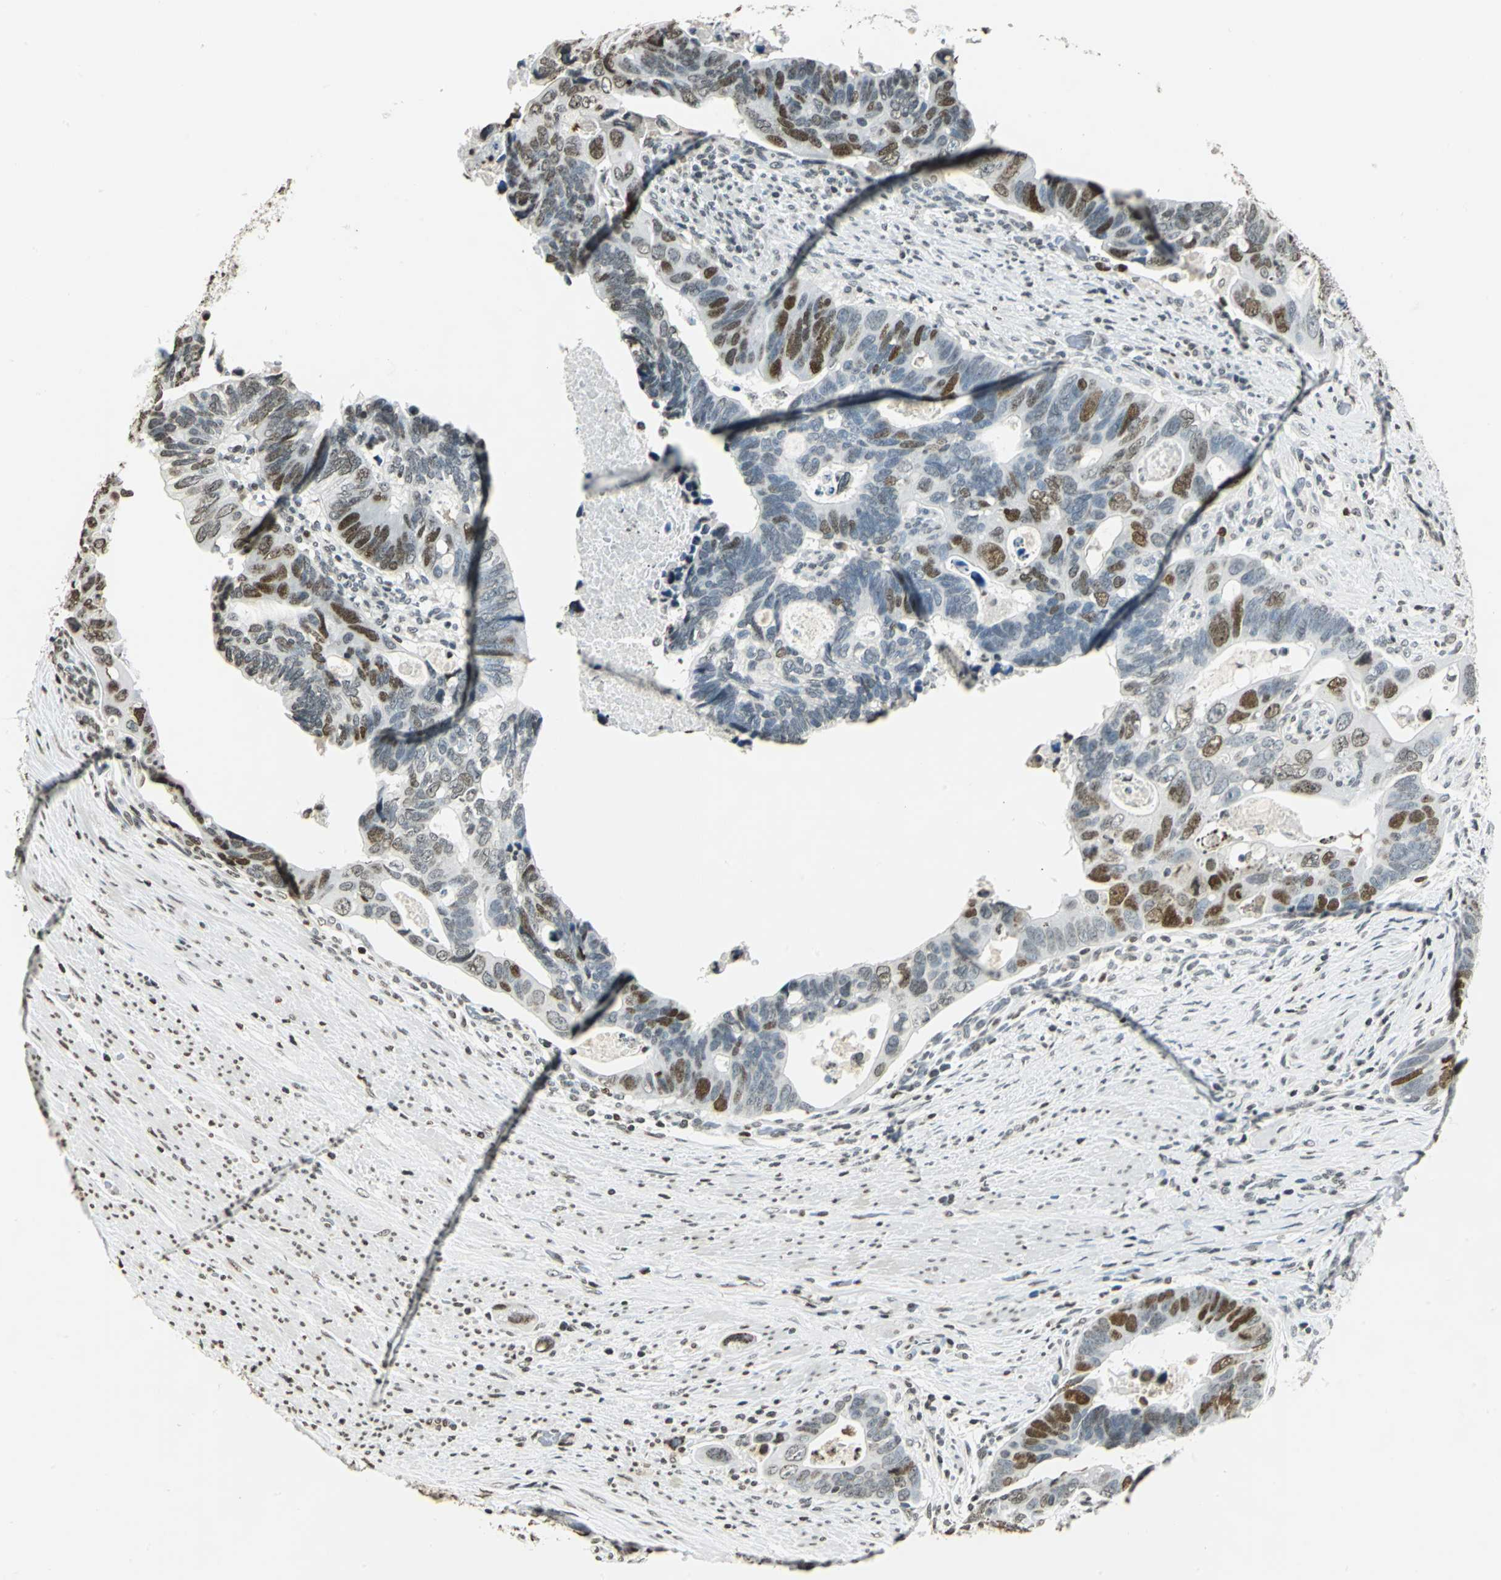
{"staining": {"intensity": "strong", "quantity": "25%-75%", "location": "nuclear"}, "tissue": "colorectal cancer", "cell_type": "Tumor cells", "image_type": "cancer", "snomed": [{"axis": "morphology", "description": "Adenocarcinoma, NOS"}, {"axis": "topography", "description": "Rectum"}], "caption": "Protein expression analysis of colorectal cancer (adenocarcinoma) shows strong nuclear expression in approximately 25%-75% of tumor cells. The protein of interest is stained brown, and the nuclei are stained in blue (DAB IHC with brightfield microscopy, high magnification).", "gene": "MCM4", "patient": {"sex": "male", "age": 53}}